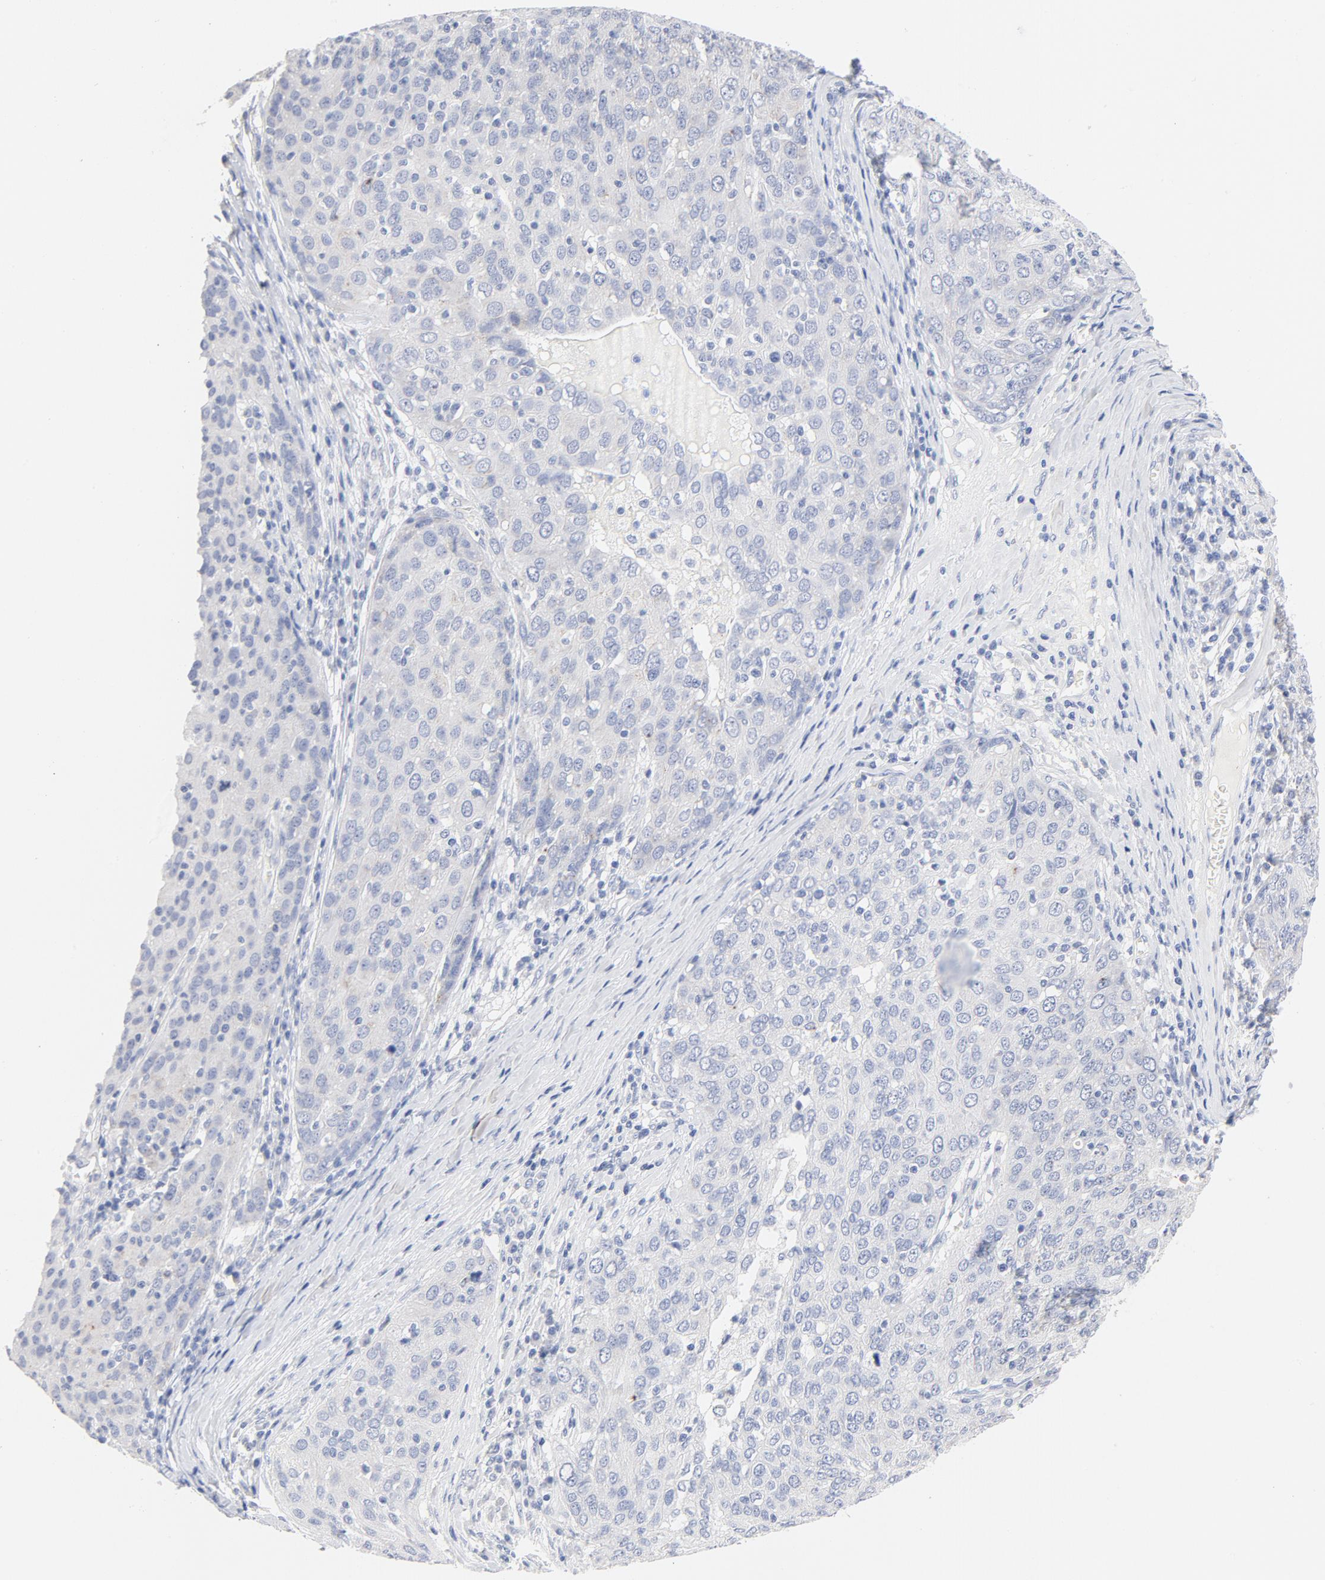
{"staining": {"intensity": "negative", "quantity": "none", "location": "none"}, "tissue": "ovarian cancer", "cell_type": "Tumor cells", "image_type": "cancer", "snomed": [{"axis": "morphology", "description": "Carcinoma, endometroid"}, {"axis": "topography", "description": "Ovary"}], "caption": "Histopathology image shows no protein positivity in tumor cells of ovarian cancer (endometroid carcinoma) tissue.", "gene": "FGFR3", "patient": {"sex": "female", "age": 50}}